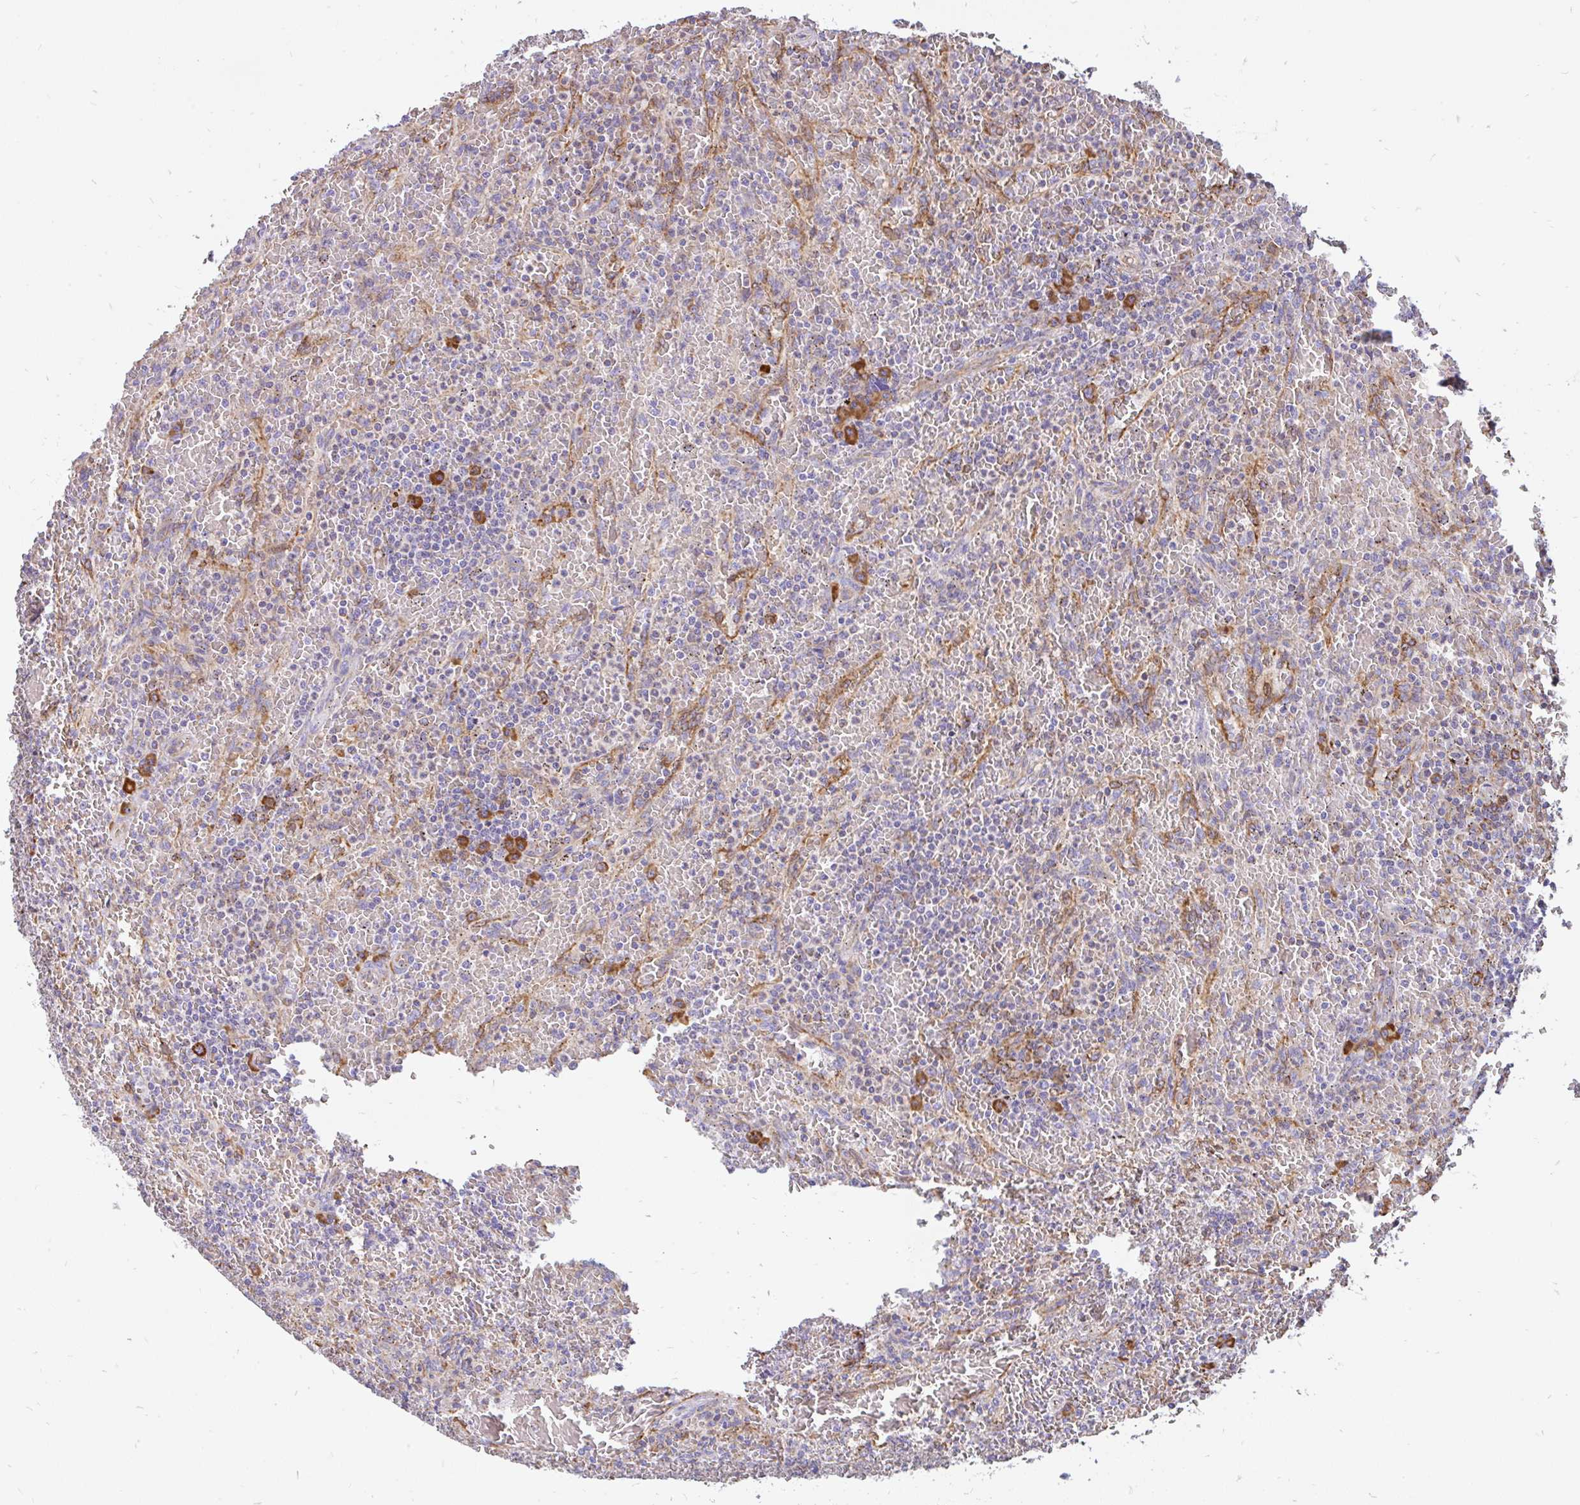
{"staining": {"intensity": "strong", "quantity": "<25%", "location": "cytoplasmic/membranous"}, "tissue": "lymphoma", "cell_type": "Tumor cells", "image_type": "cancer", "snomed": [{"axis": "morphology", "description": "Malignant lymphoma, non-Hodgkin's type, Low grade"}, {"axis": "topography", "description": "Spleen"}], "caption": "DAB (3,3'-diaminobenzidine) immunohistochemical staining of lymphoma reveals strong cytoplasmic/membranous protein positivity in about <25% of tumor cells. The staining was performed using DAB, with brown indicating positive protein expression. Nuclei are stained blue with hematoxylin.", "gene": "EML5", "patient": {"sex": "female", "age": 64}}